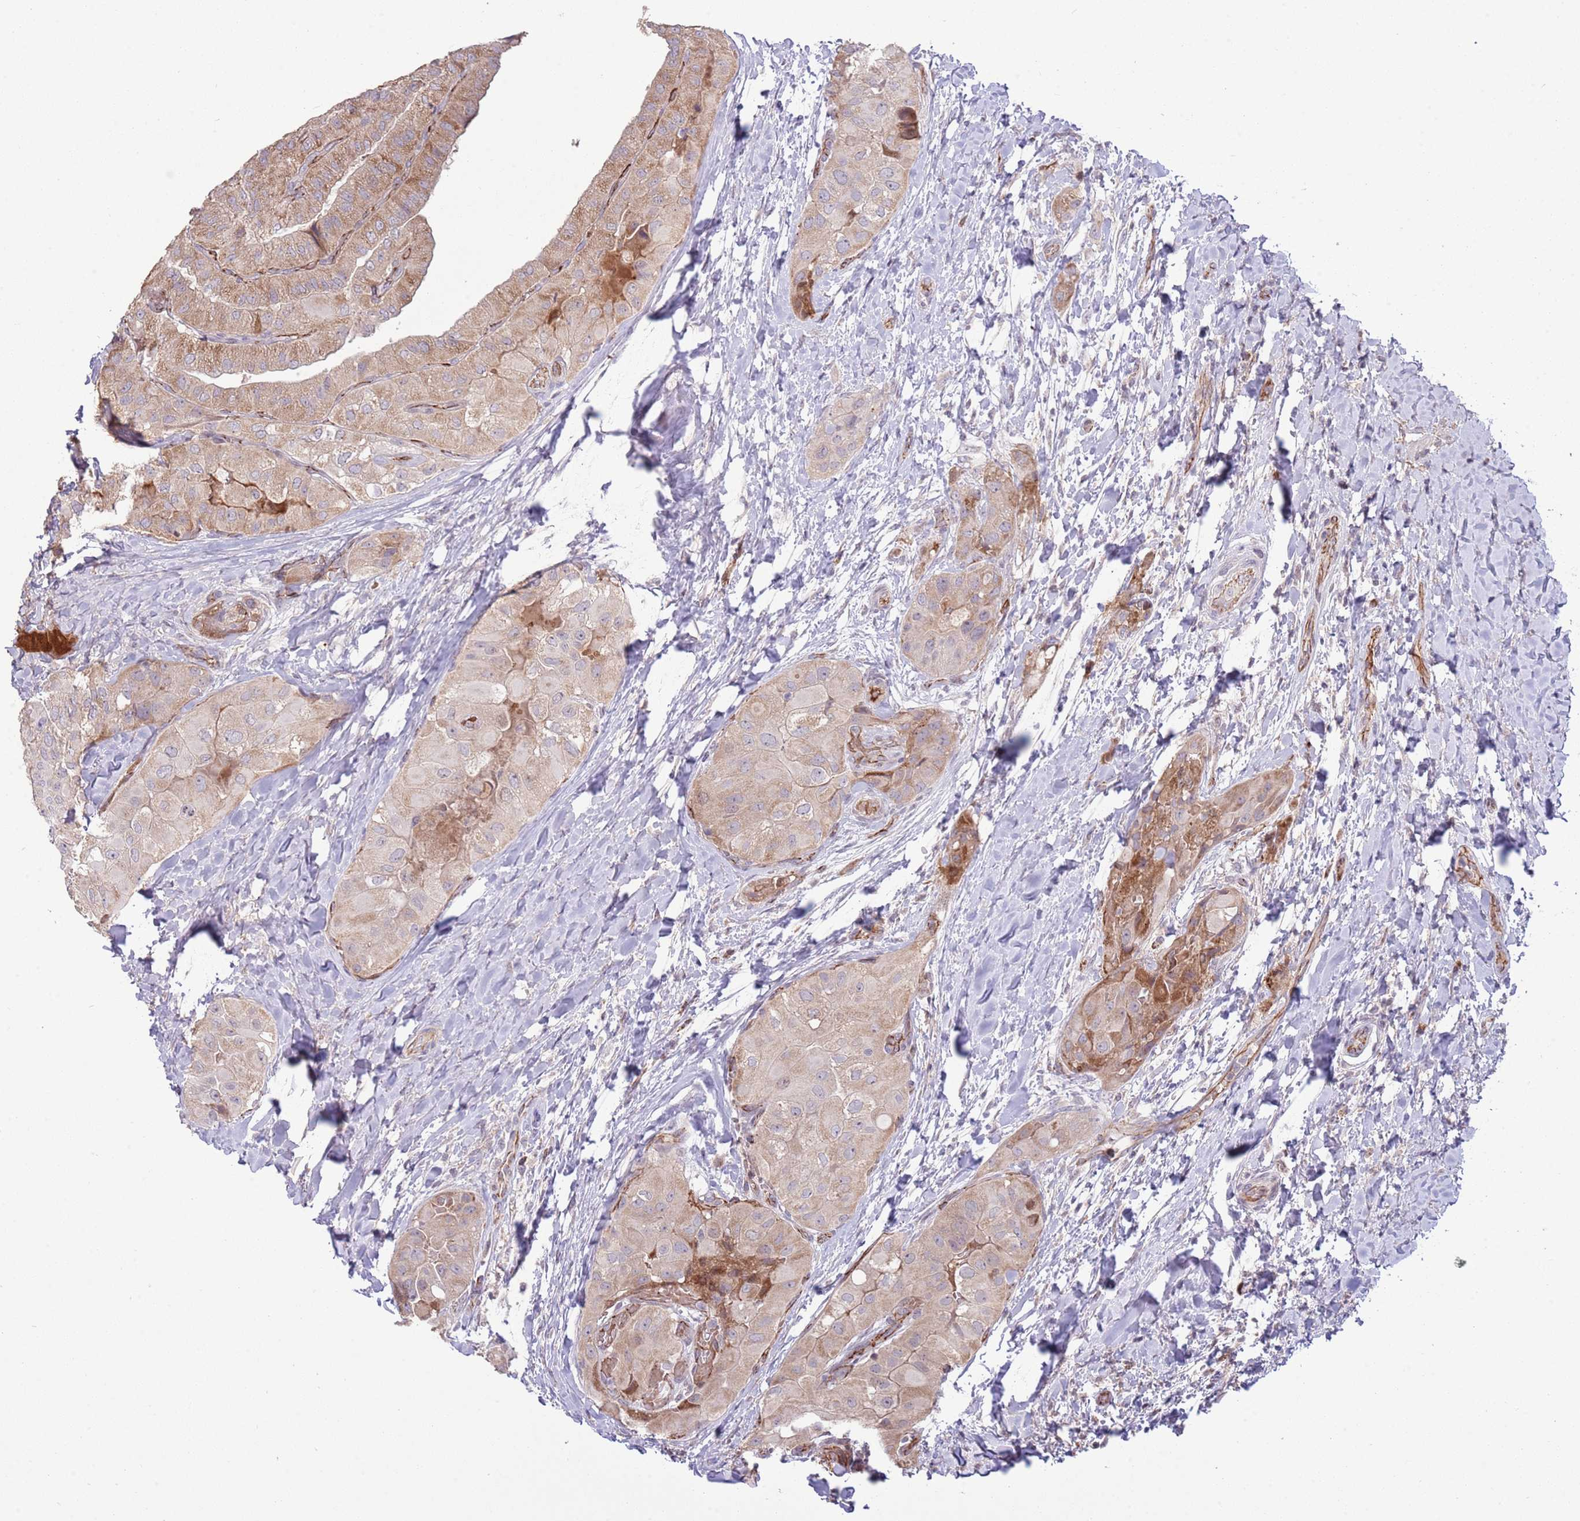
{"staining": {"intensity": "moderate", "quantity": ">75%", "location": "cytoplasmic/membranous"}, "tissue": "thyroid cancer", "cell_type": "Tumor cells", "image_type": "cancer", "snomed": [{"axis": "morphology", "description": "Normal tissue, NOS"}, {"axis": "morphology", "description": "Papillary adenocarcinoma, NOS"}, {"axis": "topography", "description": "Thyroid gland"}], "caption": "A micrograph showing moderate cytoplasmic/membranous expression in approximately >75% of tumor cells in thyroid cancer (papillary adenocarcinoma), as visualized by brown immunohistochemical staining.", "gene": "DPP10", "patient": {"sex": "female", "age": 59}}